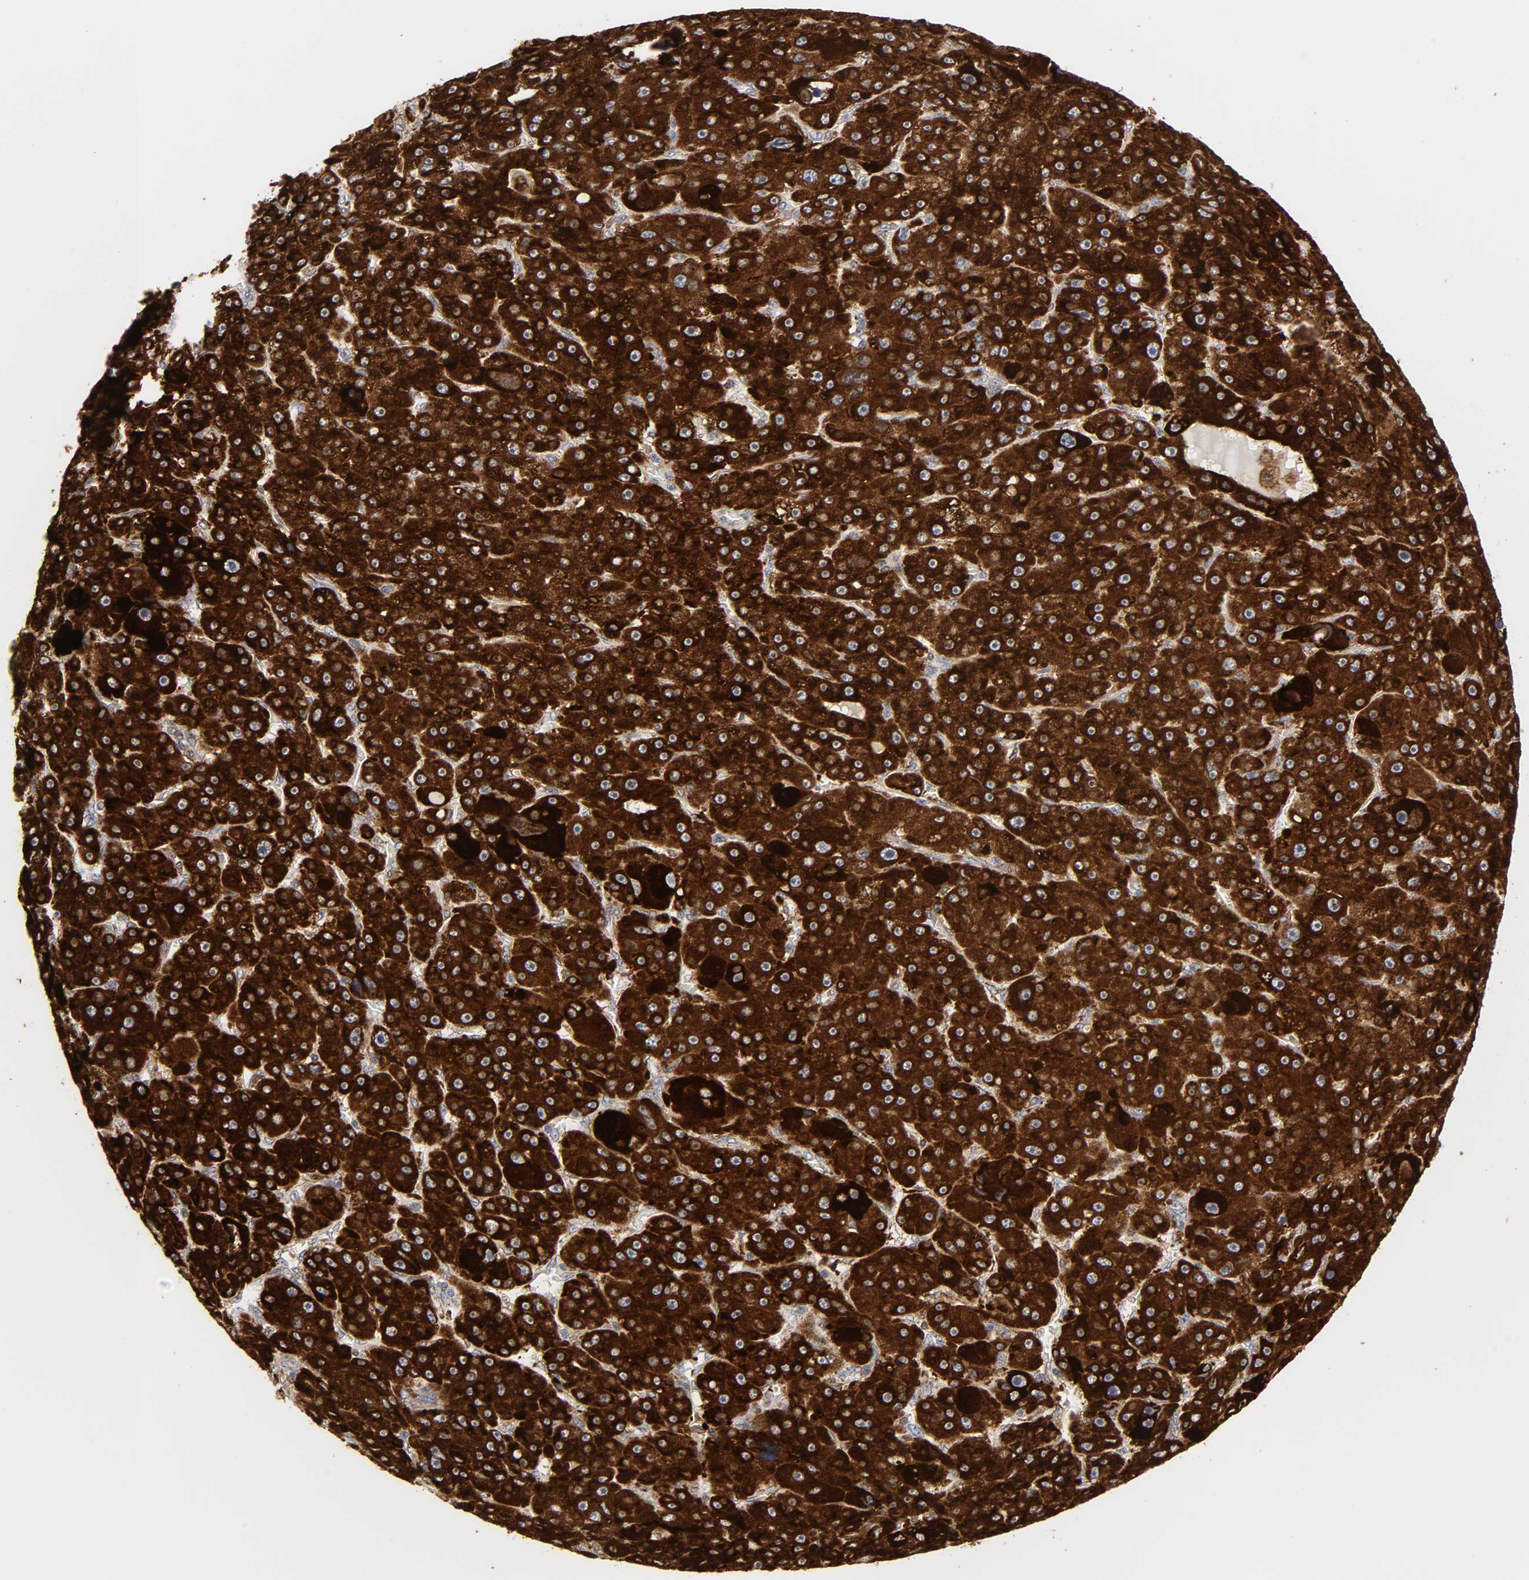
{"staining": {"intensity": "strong", "quantity": ">75%", "location": "cytoplasmic/membranous"}, "tissue": "liver cancer", "cell_type": "Tumor cells", "image_type": "cancer", "snomed": [{"axis": "morphology", "description": "Carcinoma, Hepatocellular, NOS"}, {"axis": "topography", "description": "Liver"}], "caption": "Liver cancer stained for a protein (brown) reveals strong cytoplasmic/membranous positive expression in about >75% of tumor cells.", "gene": "POR", "patient": {"sex": "male", "age": 76}}